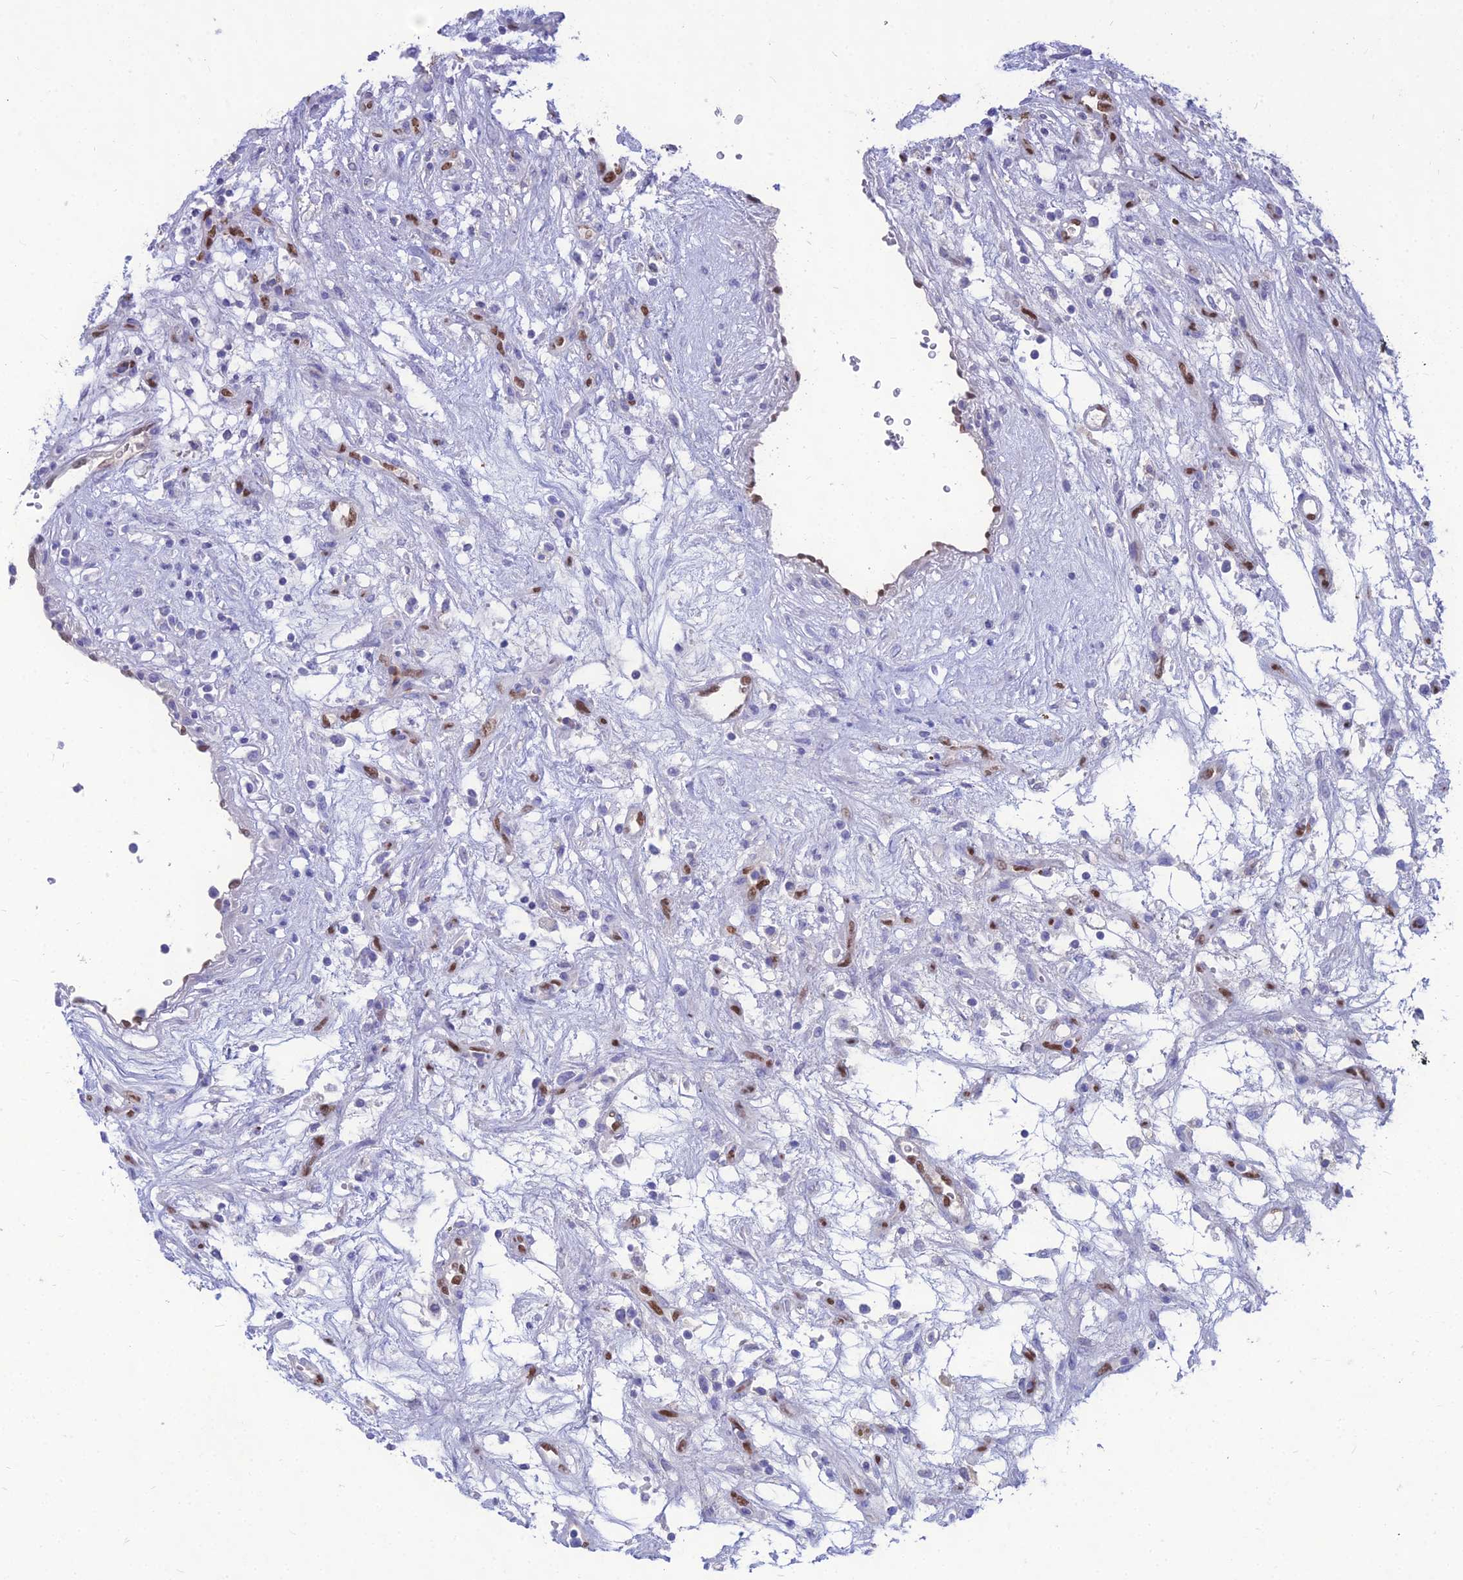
{"staining": {"intensity": "negative", "quantity": "none", "location": "none"}, "tissue": "renal cancer", "cell_type": "Tumor cells", "image_type": "cancer", "snomed": [{"axis": "morphology", "description": "Adenocarcinoma, NOS"}, {"axis": "topography", "description": "Kidney"}], "caption": "Photomicrograph shows no significant protein expression in tumor cells of renal cancer.", "gene": "NOVA2", "patient": {"sex": "female", "age": 57}}